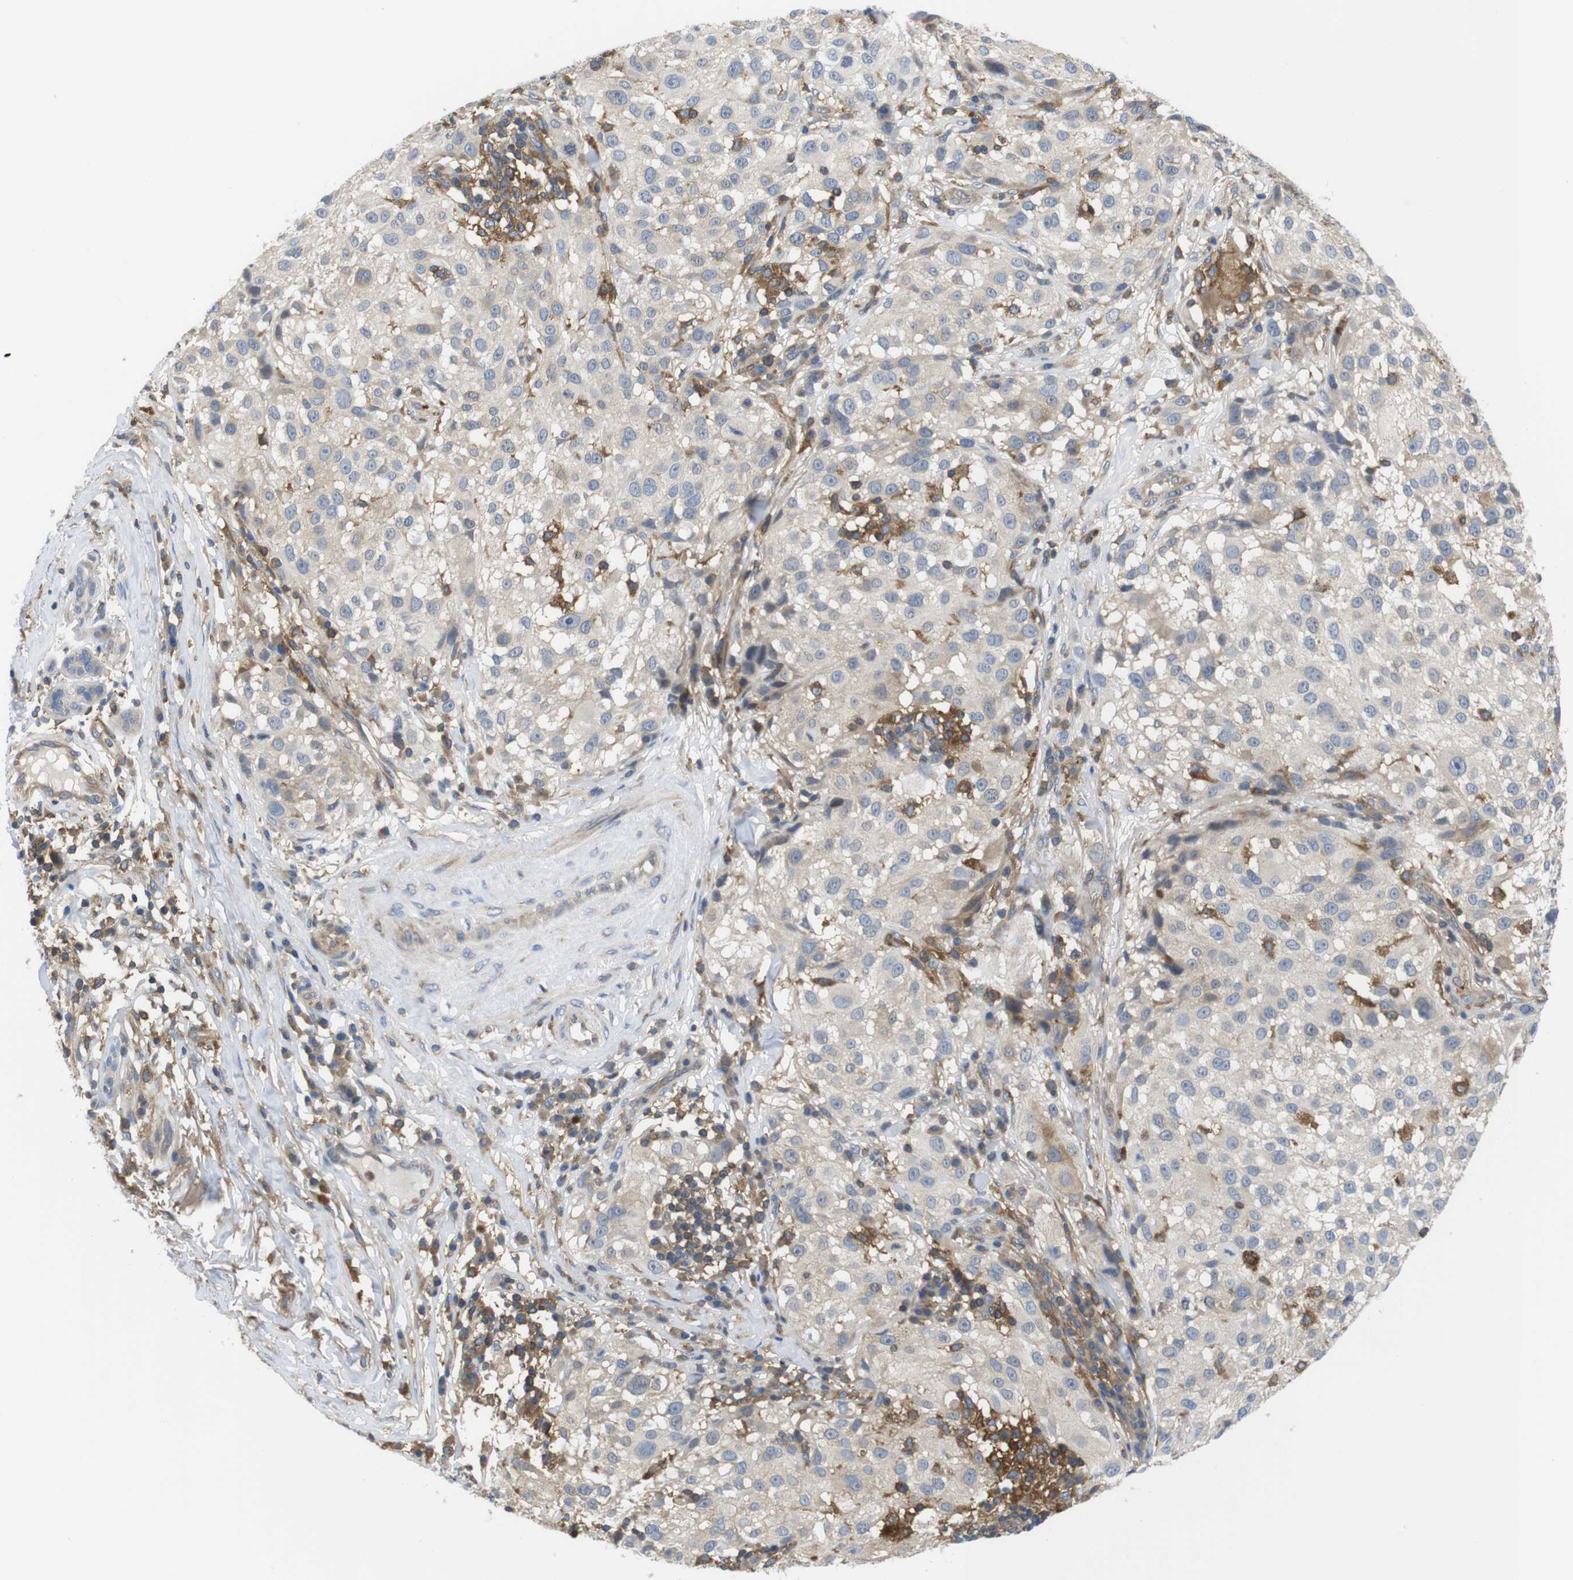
{"staining": {"intensity": "negative", "quantity": "none", "location": "none"}, "tissue": "melanoma", "cell_type": "Tumor cells", "image_type": "cancer", "snomed": [{"axis": "morphology", "description": "Necrosis, NOS"}, {"axis": "morphology", "description": "Malignant melanoma, NOS"}, {"axis": "topography", "description": "Skin"}], "caption": "Tumor cells show no significant positivity in melanoma.", "gene": "HERPUD2", "patient": {"sex": "female", "age": 87}}